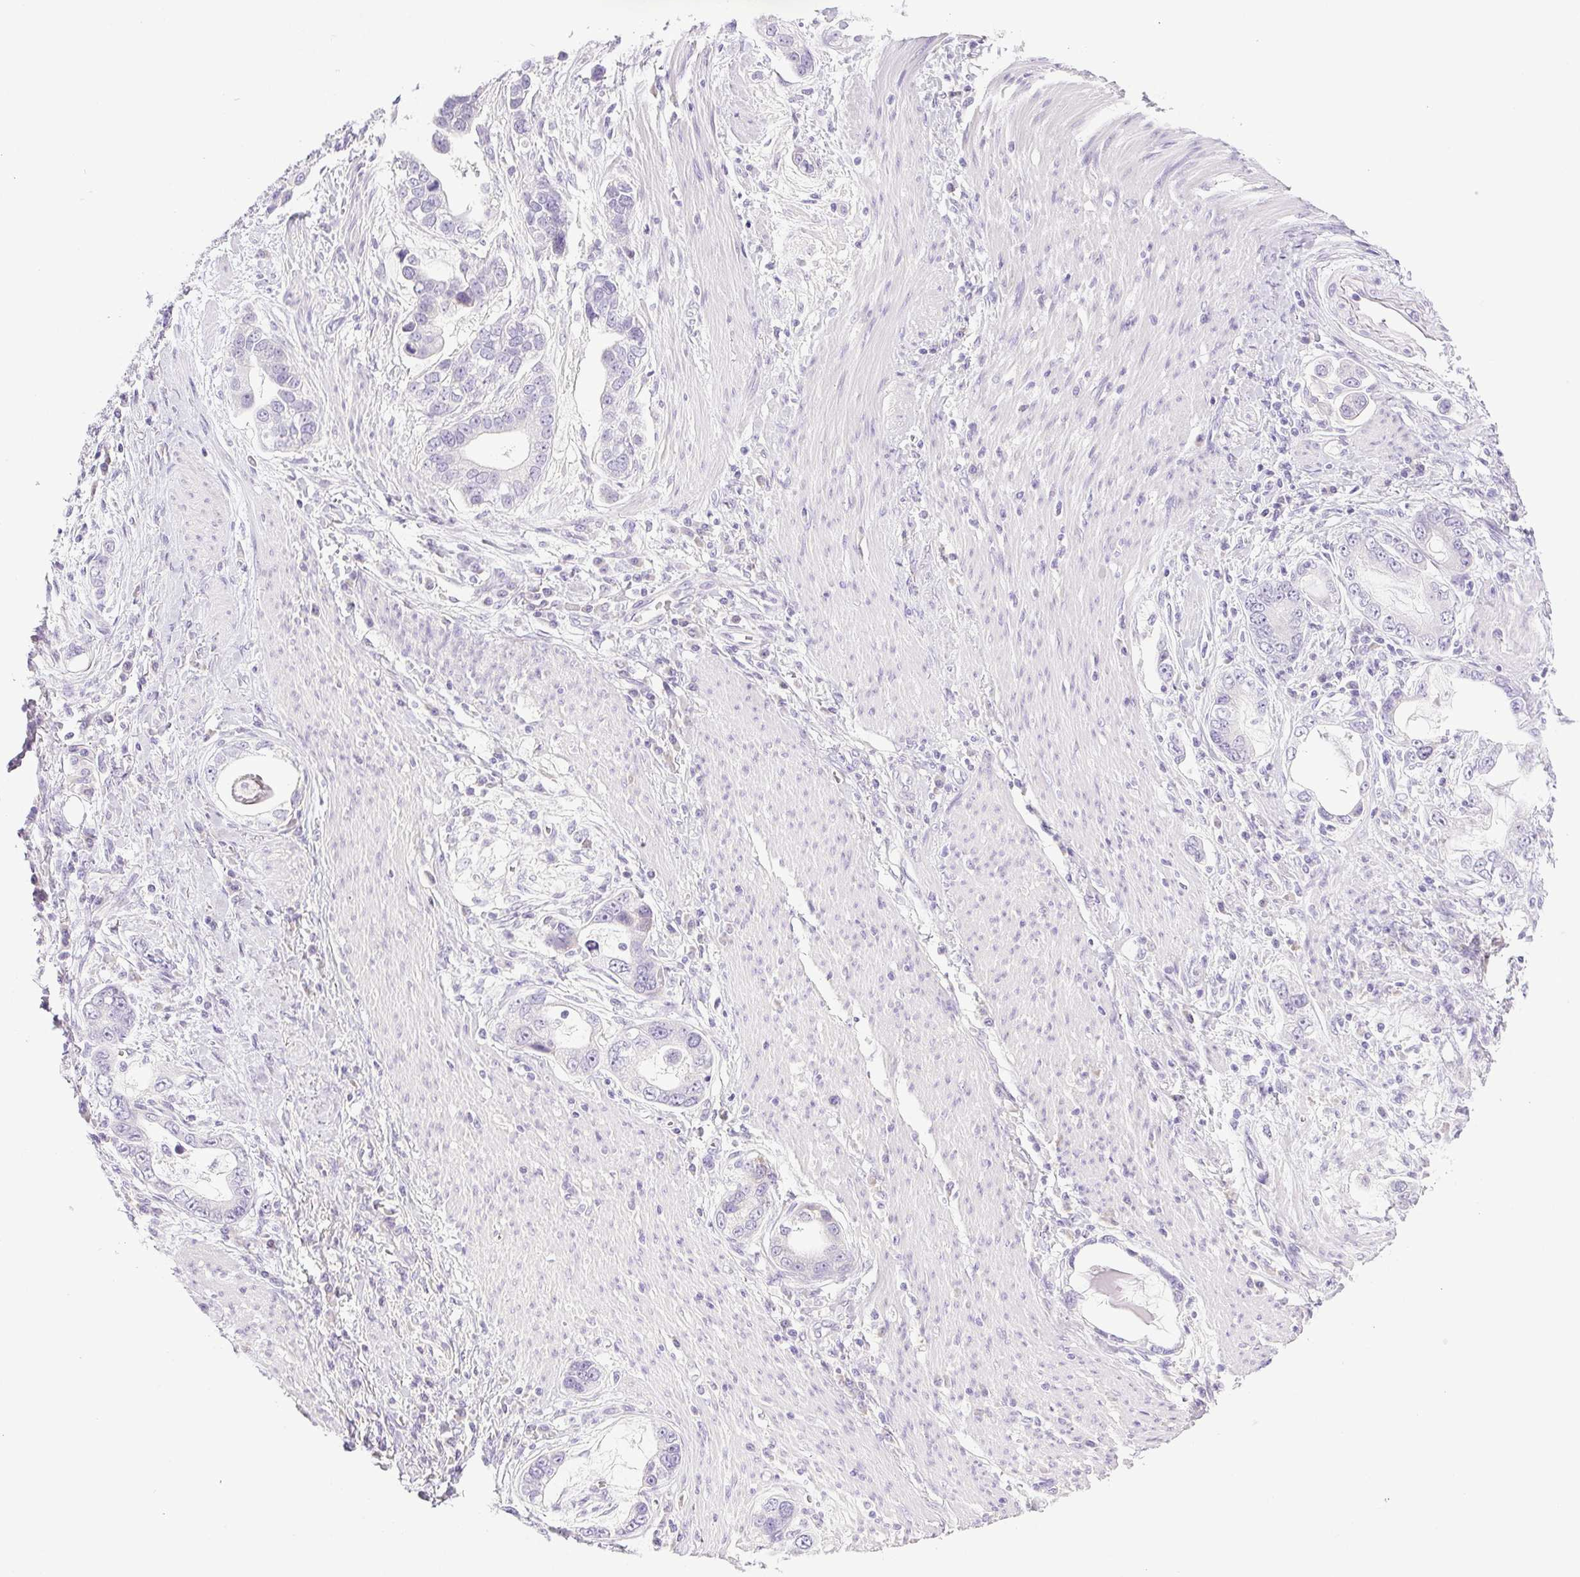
{"staining": {"intensity": "negative", "quantity": "none", "location": "none"}, "tissue": "stomach cancer", "cell_type": "Tumor cells", "image_type": "cancer", "snomed": [{"axis": "morphology", "description": "Adenocarcinoma, NOS"}, {"axis": "topography", "description": "Stomach, lower"}], "caption": "Tumor cells are negative for protein expression in human stomach adenocarcinoma.", "gene": "PAPPA2", "patient": {"sex": "female", "age": 93}}